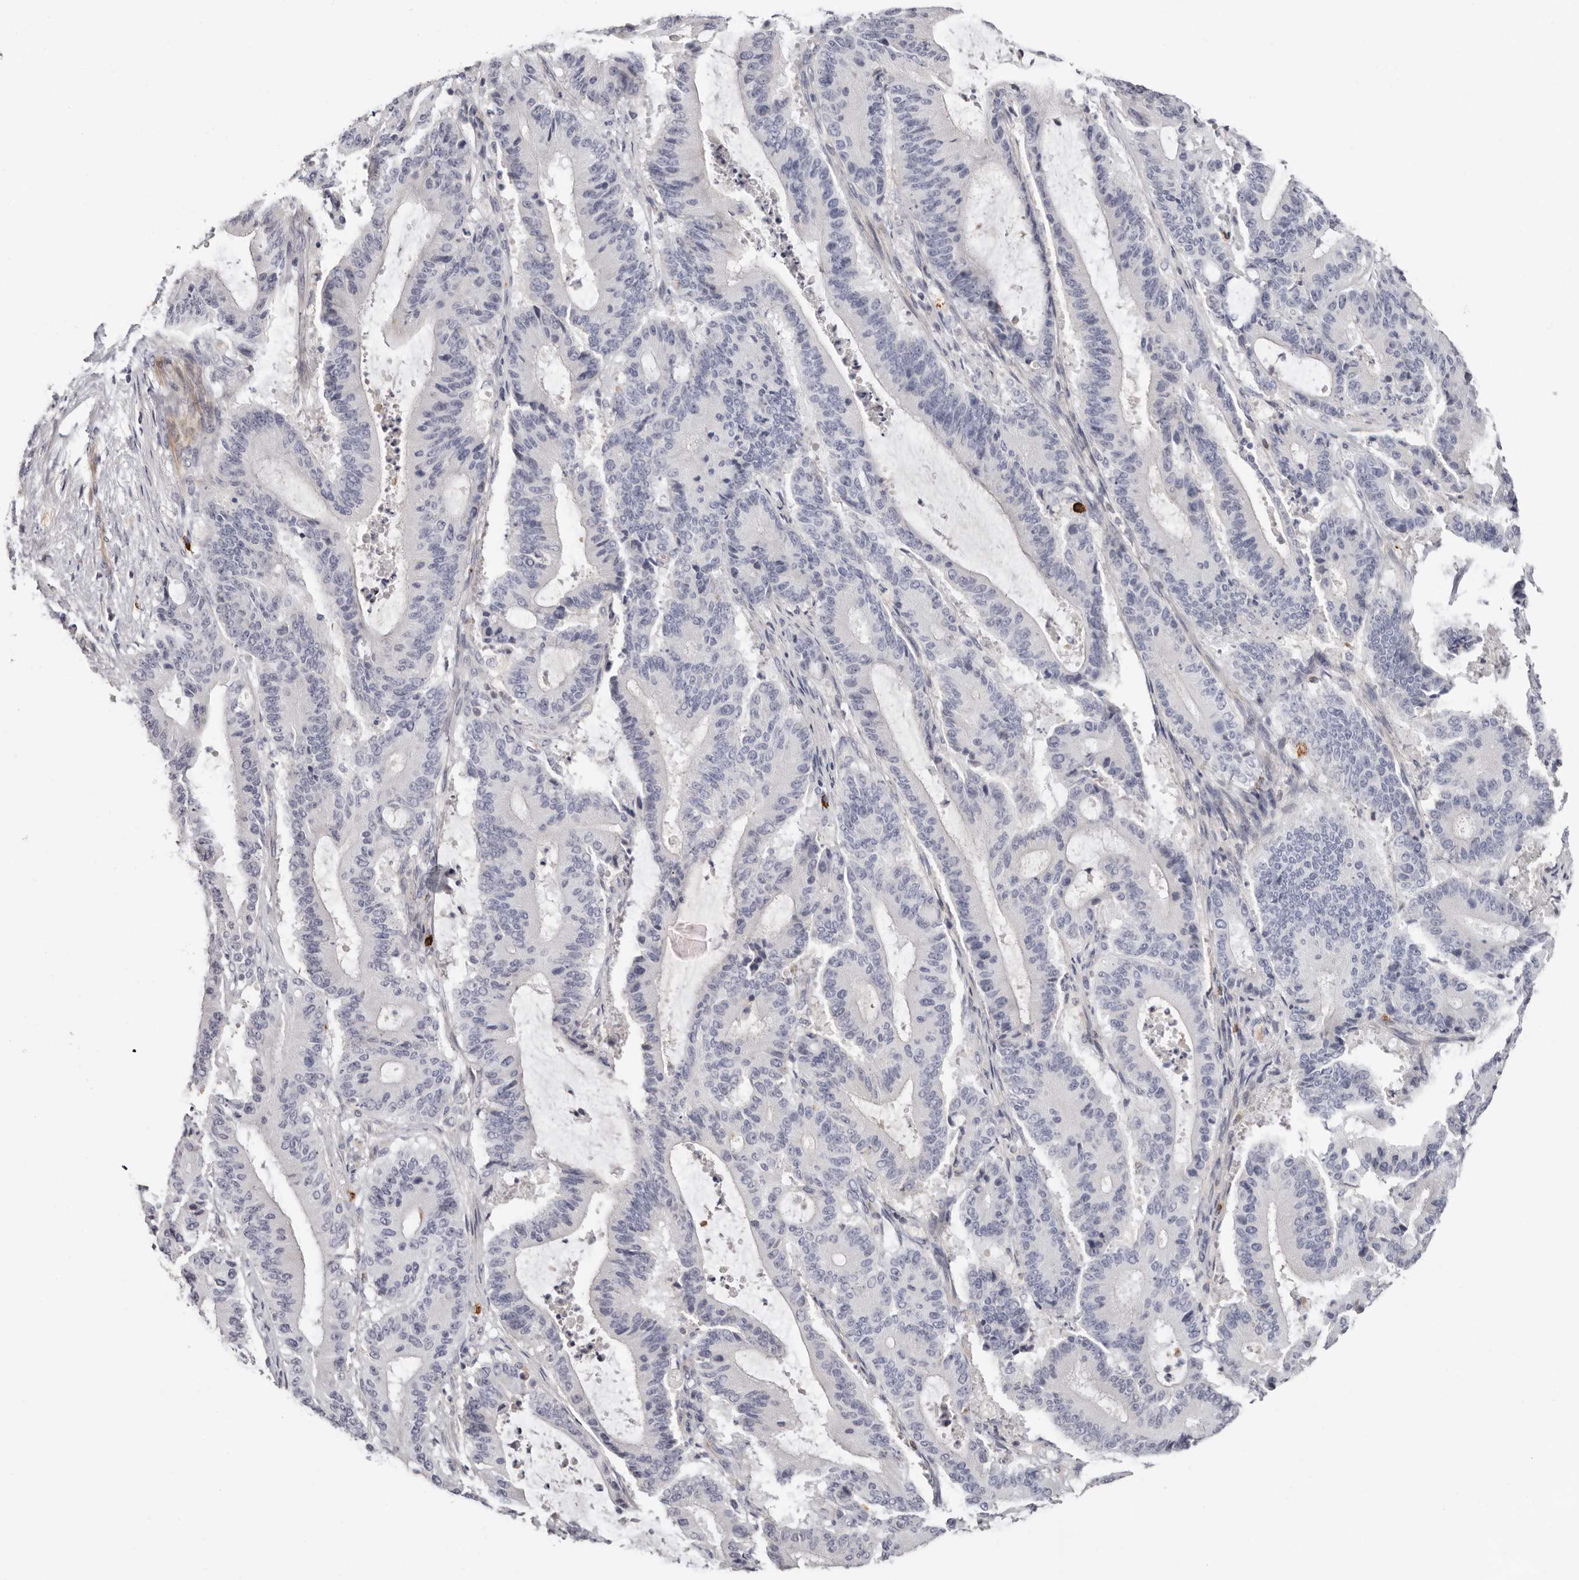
{"staining": {"intensity": "negative", "quantity": "none", "location": "none"}, "tissue": "liver cancer", "cell_type": "Tumor cells", "image_type": "cancer", "snomed": [{"axis": "morphology", "description": "Cholangiocarcinoma"}, {"axis": "topography", "description": "Liver"}], "caption": "Immunohistochemistry histopathology image of neoplastic tissue: human cholangiocarcinoma (liver) stained with DAB (3,3'-diaminobenzidine) shows no significant protein positivity in tumor cells.", "gene": "PKDCC", "patient": {"sex": "female", "age": 73}}